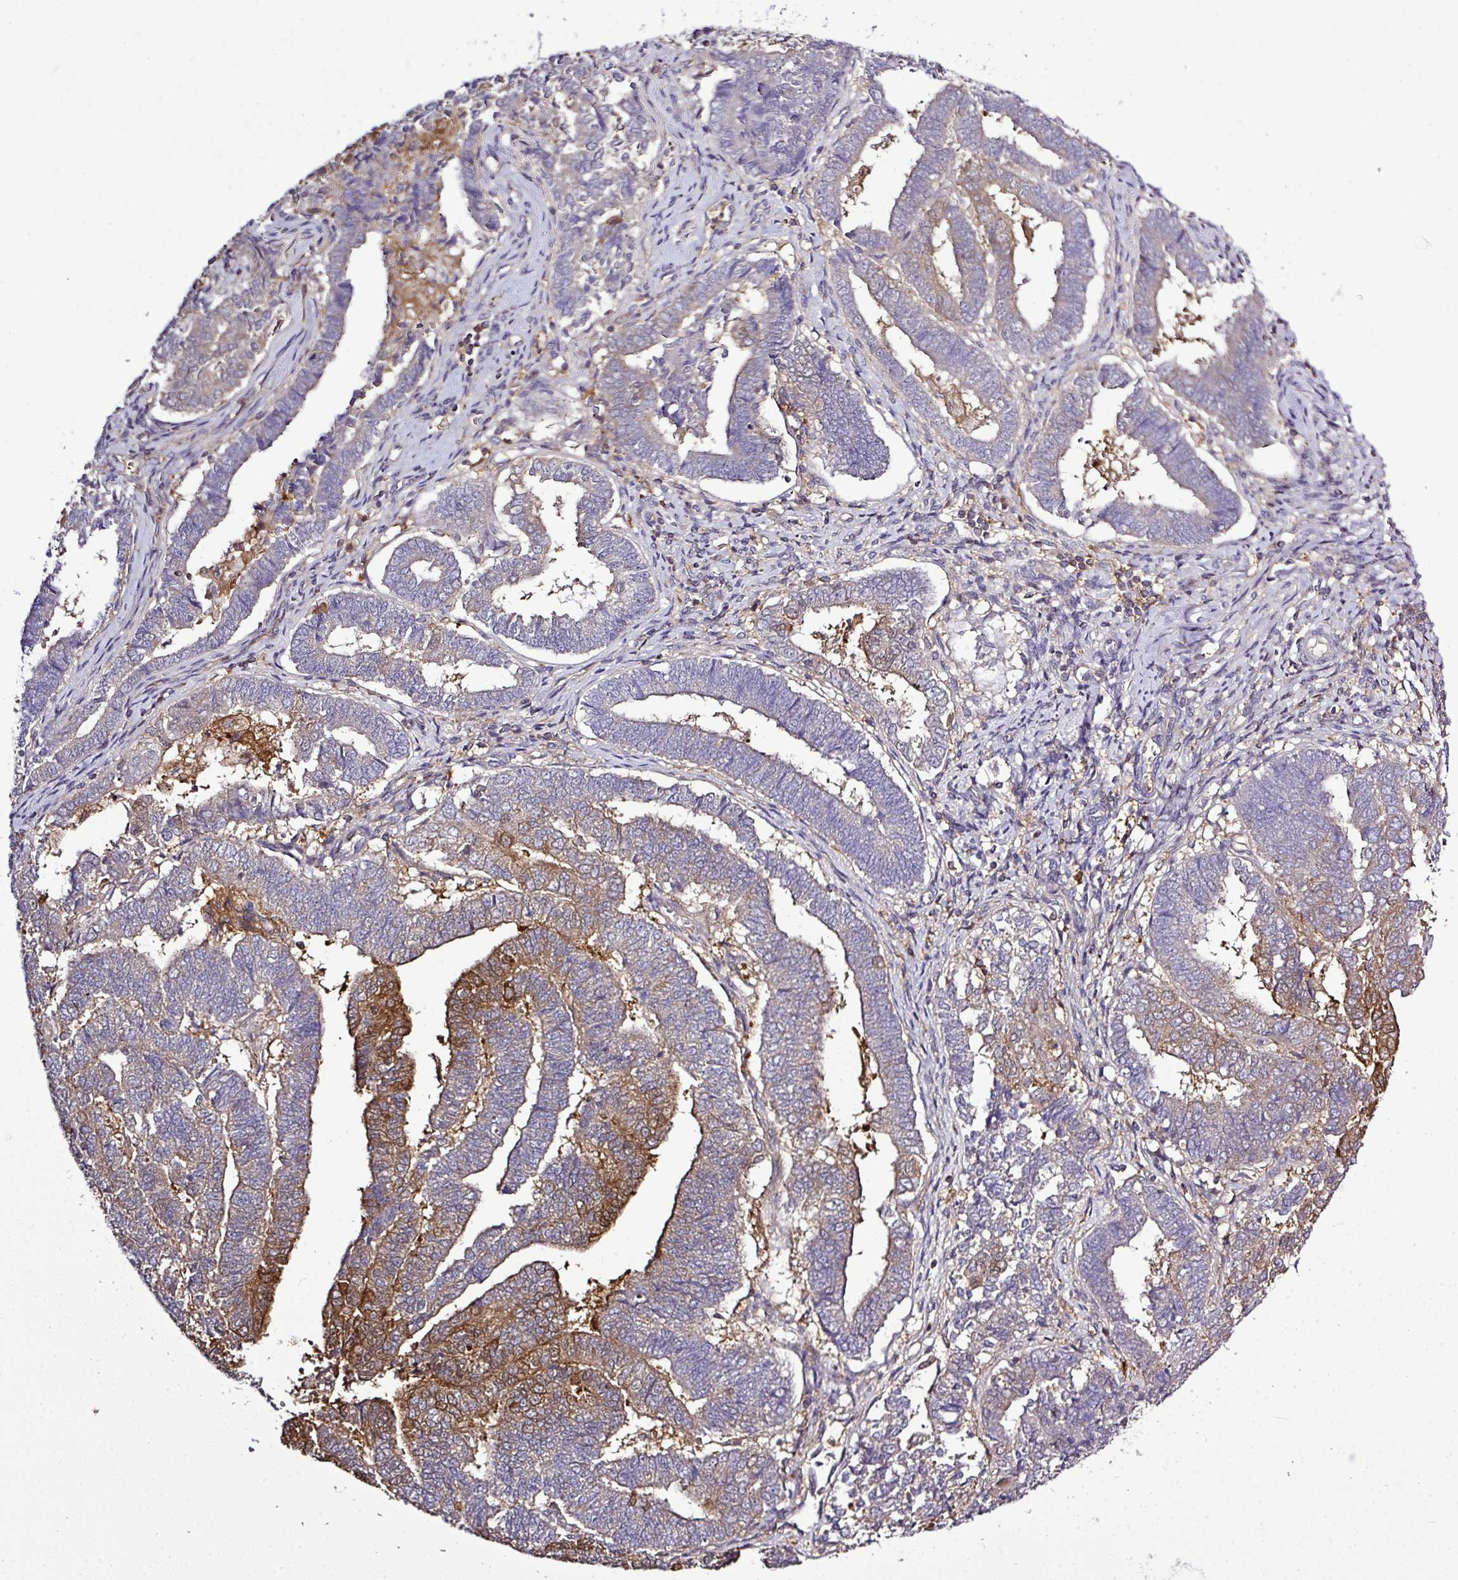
{"staining": {"intensity": "moderate", "quantity": "<25%", "location": "cytoplasmic/membranous"}, "tissue": "endometrial cancer", "cell_type": "Tumor cells", "image_type": "cancer", "snomed": [{"axis": "morphology", "description": "Adenocarcinoma, NOS"}, {"axis": "topography", "description": "Endometrium"}], "caption": "Endometrial cancer stained with immunohistochemistry (IHC) reveals moderate cytoplasmic/membranous positivity in approximately <25% of tumor cells. The staining was performed using DAB (3,3'-diaminobenzidine) to visualize the protein expression in brown, while the nuclei were stained in blue with hematoxylin (Magnification: 20x).", "gene": "TMEM107", "patient": {"sex": "female", "age": 72}}